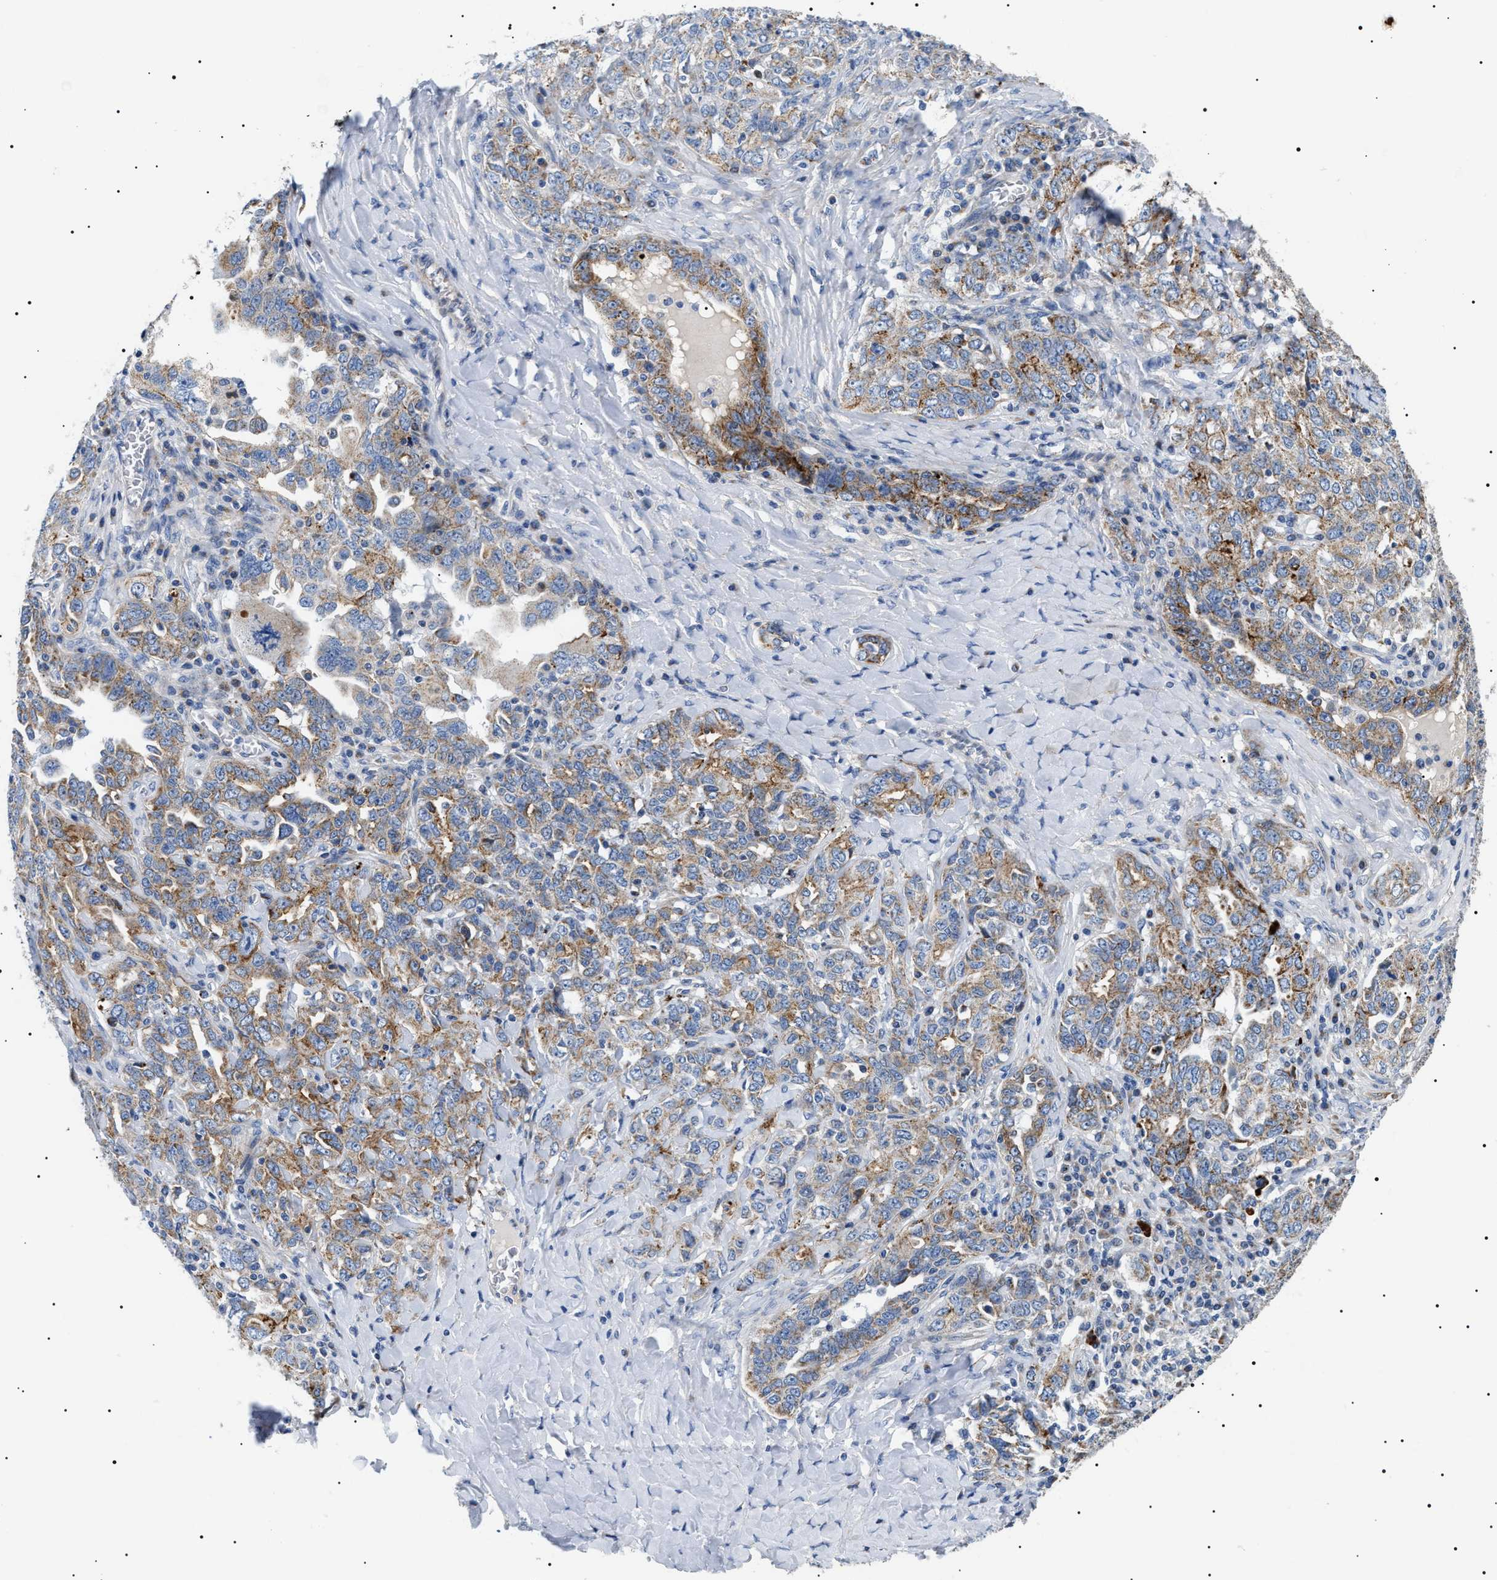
{"staining": {"intensity": "moderate", "quantity": ">75%", "location": "cytoplasmic/membranous"}, "tissue": "ovarian cancer", "cell_type": "Tumor cells", "image_type": "cancer", "snomed": [{"axis": "morphology", "description": "Carcinoma, endometroid"}, {"axis": "topography", "description": "Ovary"}], "caption": "This photomicrograph displays immunohistochemistry (IHC) staining of ovarian endometroid carcinoma, with medium moderate cytoplasmic/membranous positivity in approximately >75% of tumor cells.", "gene": "TMEM222", "patient": {"sex": "female", "age": 62}}